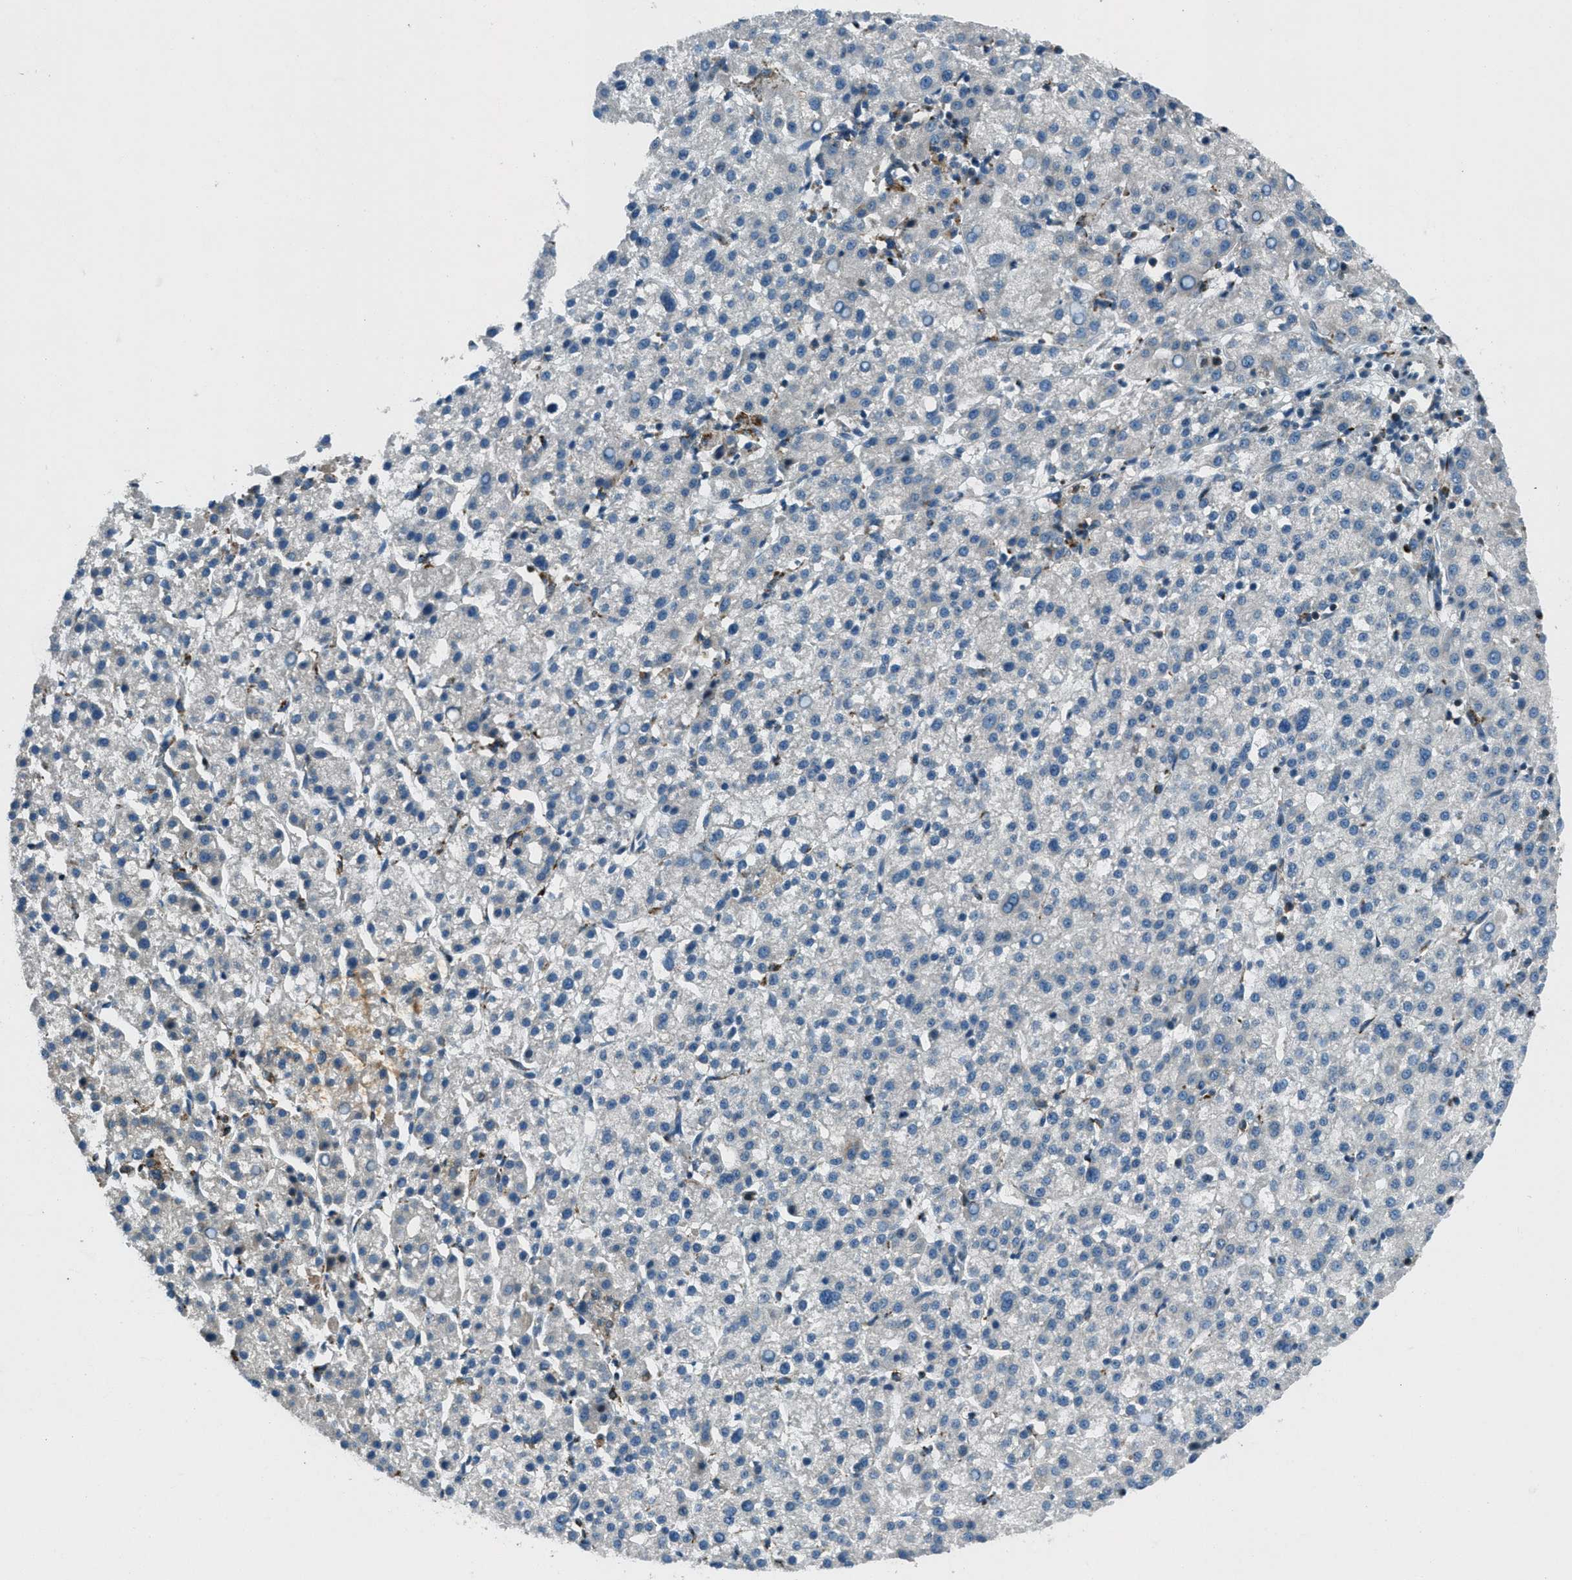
{"staining": {"intensity": "negative", "quantity": "none", "location": "none"}, "tissue": "liver cancer", "cell_type": "Tumor cells", "image_type": "cancer", "snomed": [{"axis": "morphology", "description": "Carcinoma, Hepatocellular, NOS"}, {"axis": "topography", "description": "Liver"}], "caption": "Tumor cells show no significant positivity in liver cancer (hepatocellular carcinoma).", "gene": "CLEC2D", "patient": {"sex": "female", "age": 58}}